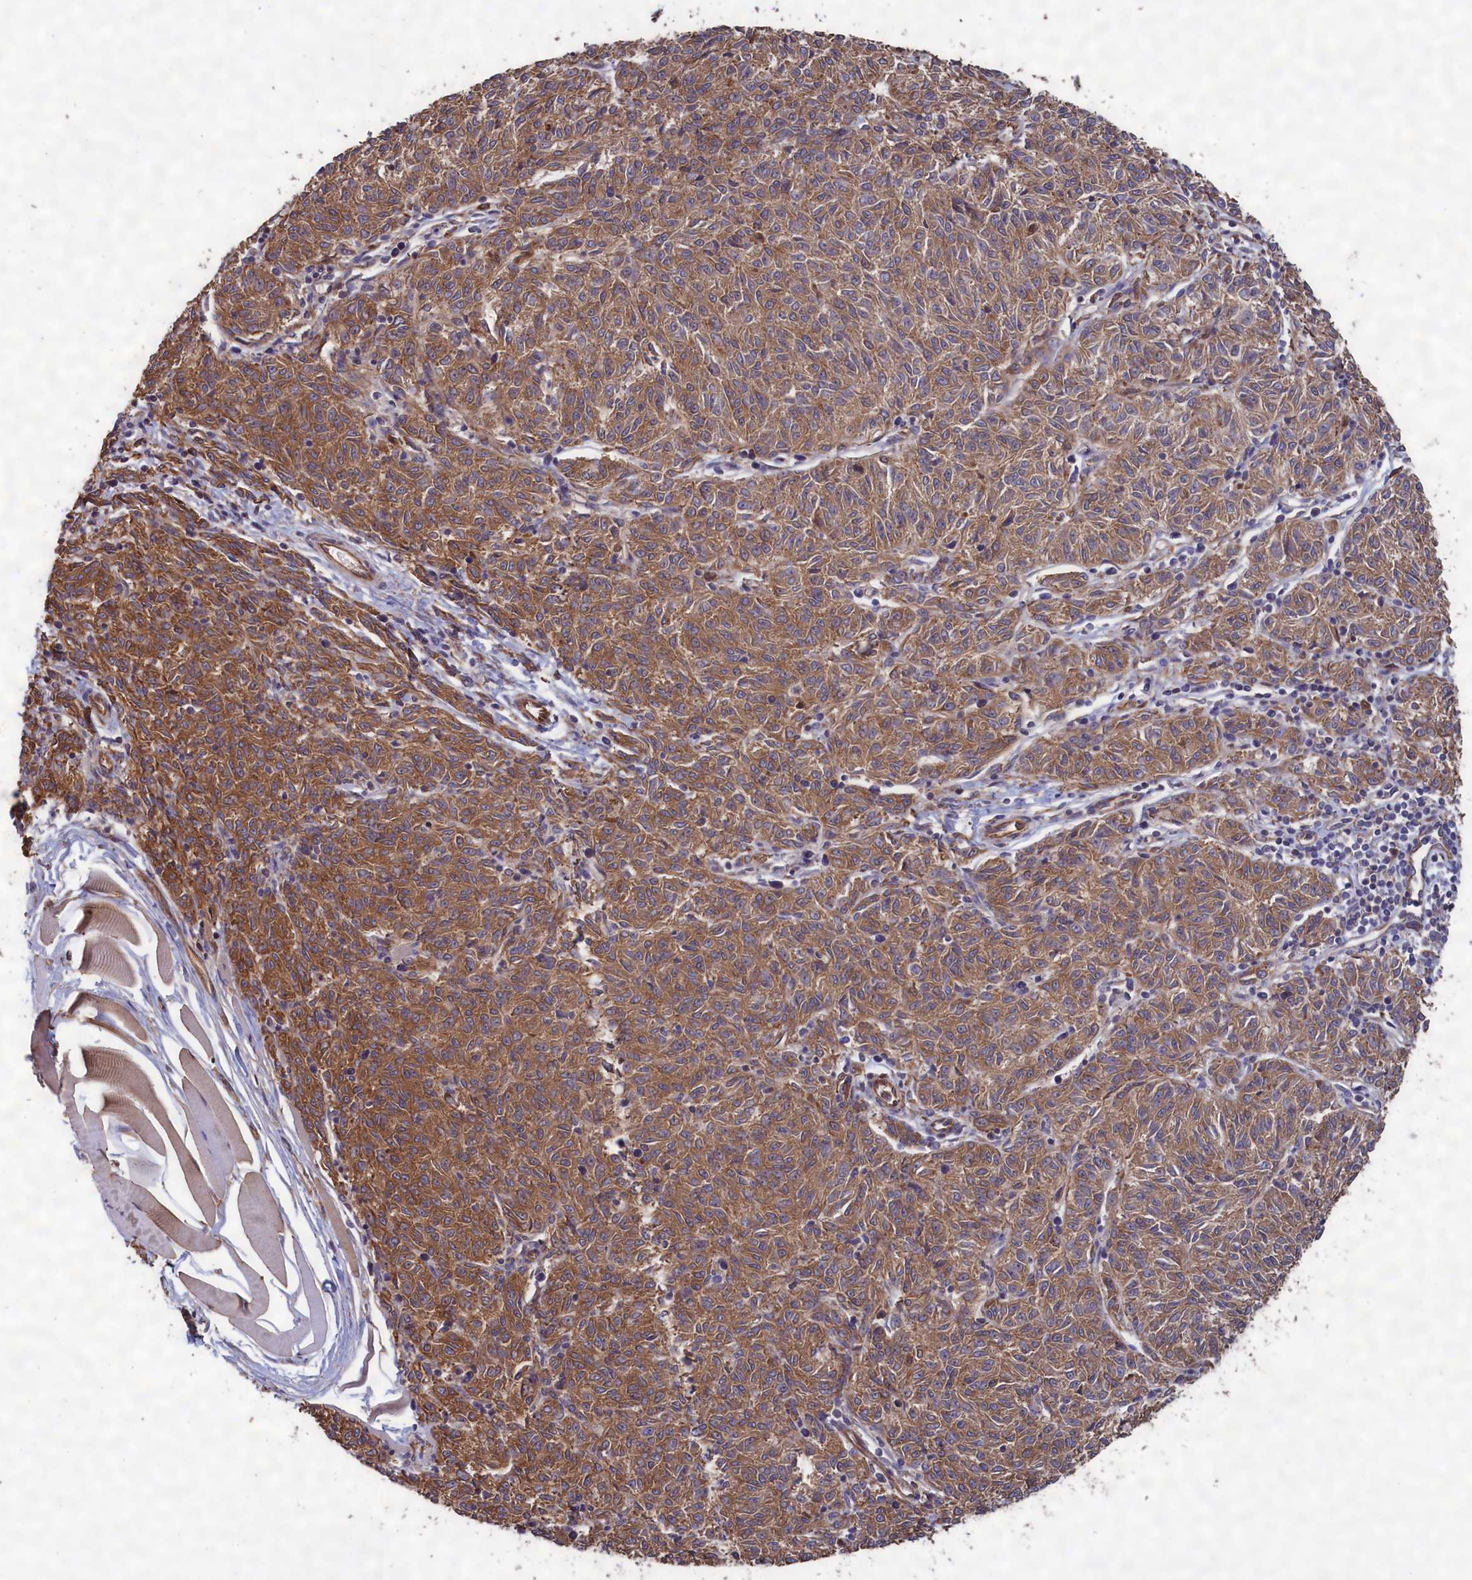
{"staining": {"intensity": "moderate", "quantity": ">75%", "location": "cytoplasmic/membranous"}, "tissue": "melanoma", "cell_type": "Tumor cells", "image_type": "cancer", "snomed": [{"axis": "morphology", "description": "Malignant melanoma, NOS"}, {"axis": "topography", "description": "Skin"}], "caption": "Melanoma stained for a protein shows moderate cytoplasmic/membranous positivity in tumor cells. The protein is stained brown, and the nuclei are stained in blue (DAB (3,3'-diaminobenzidine) IHC with brightfield microscopy, high magnification).", "gene": "CCDC124", "patient": {"sex": "female", "age": 72}}